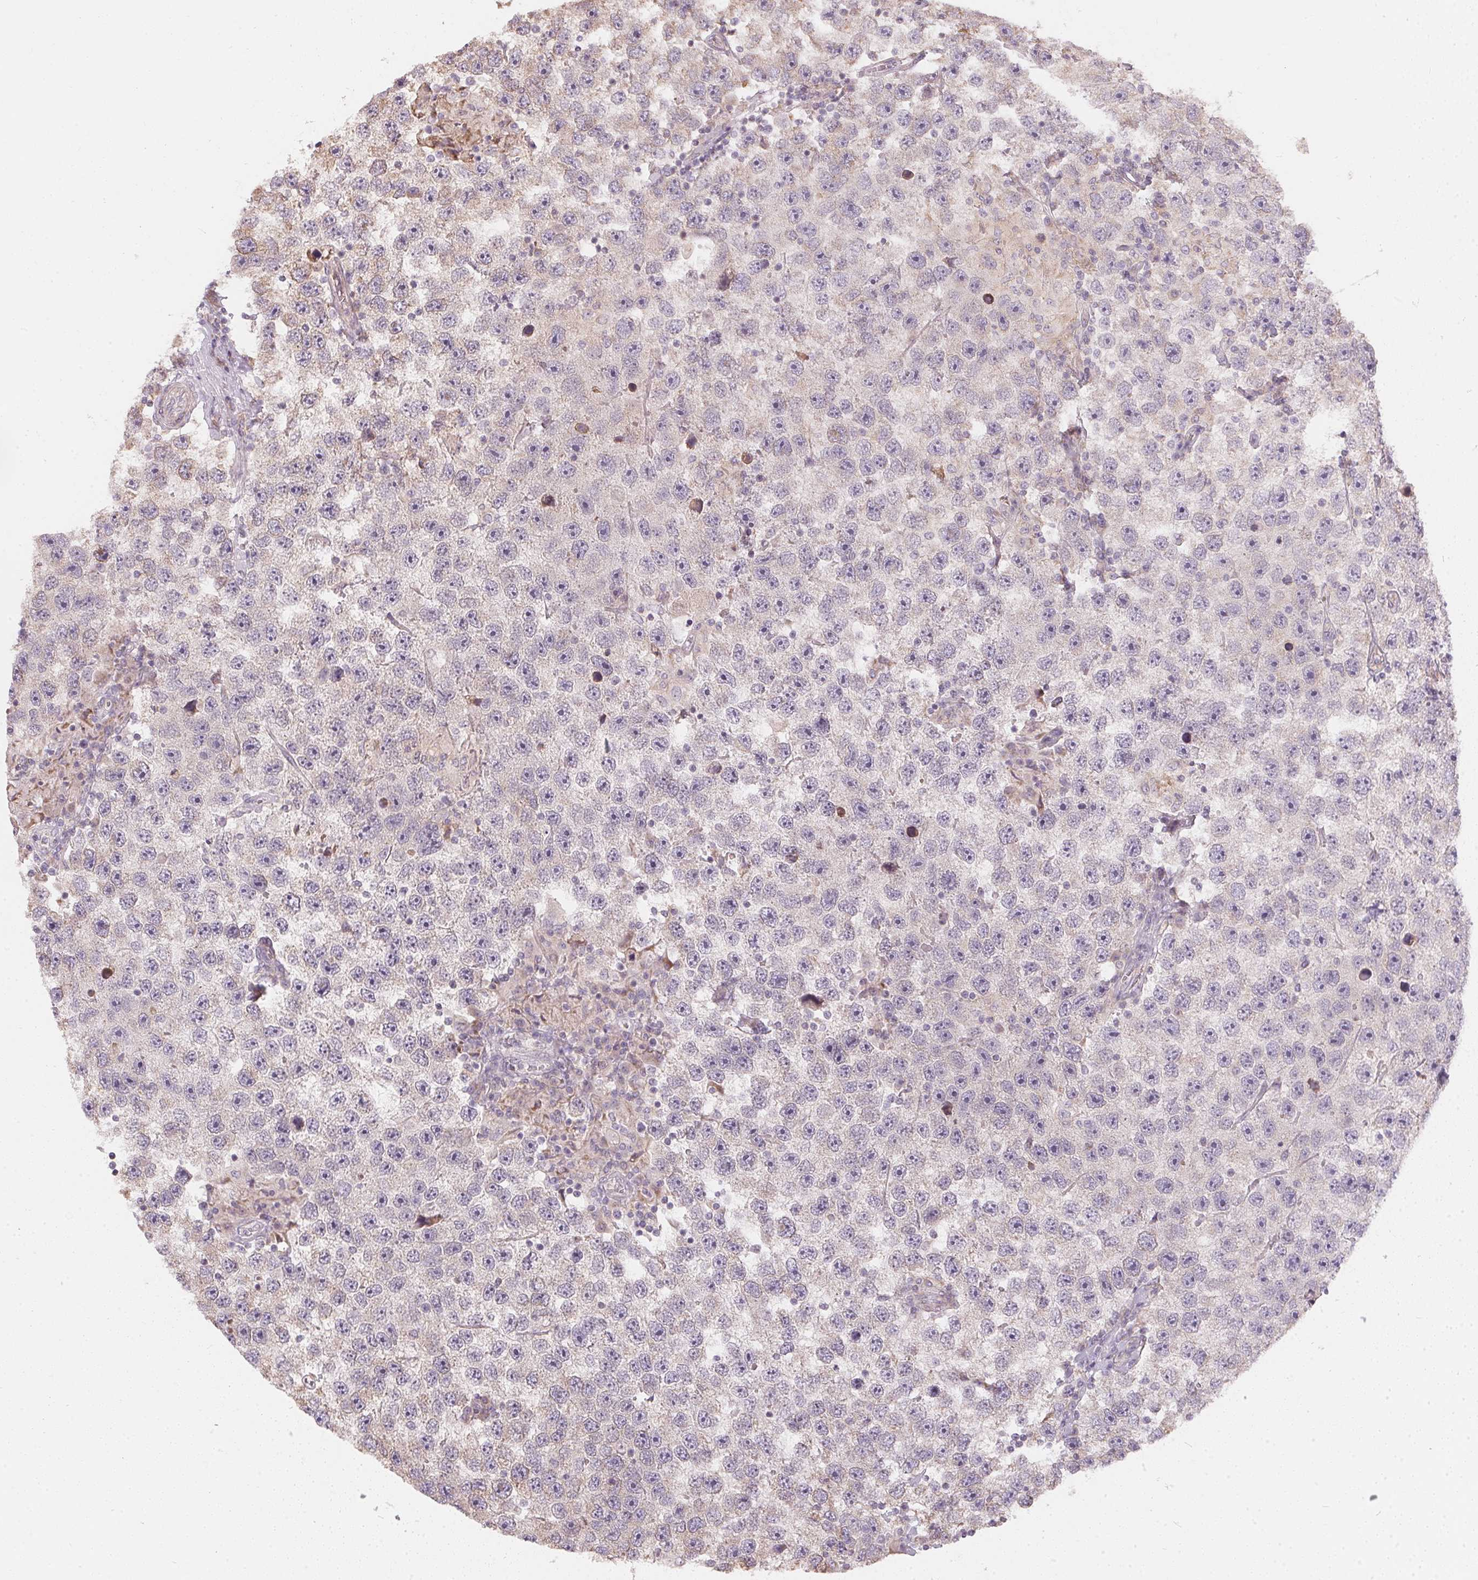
{"staining": {"intensity": "negative", "quantity": "none", "location": "none"}, "tissue": "testis cancer", "cell_type": "Tumor cells", "image_type": "cancer", "snomed": [{"axis": "morphology", "description": "Seminoma, NOS"}, {"axis": "topography", "description": "Testis"}], "caption": "IHC of human testis cancer demonstrates no positivity in tumor cells. (DAB immunohistochemistry (IHC), high magnification).", "gene": "VWA5B2", "patient": {"sex": "male", "age": 26}}